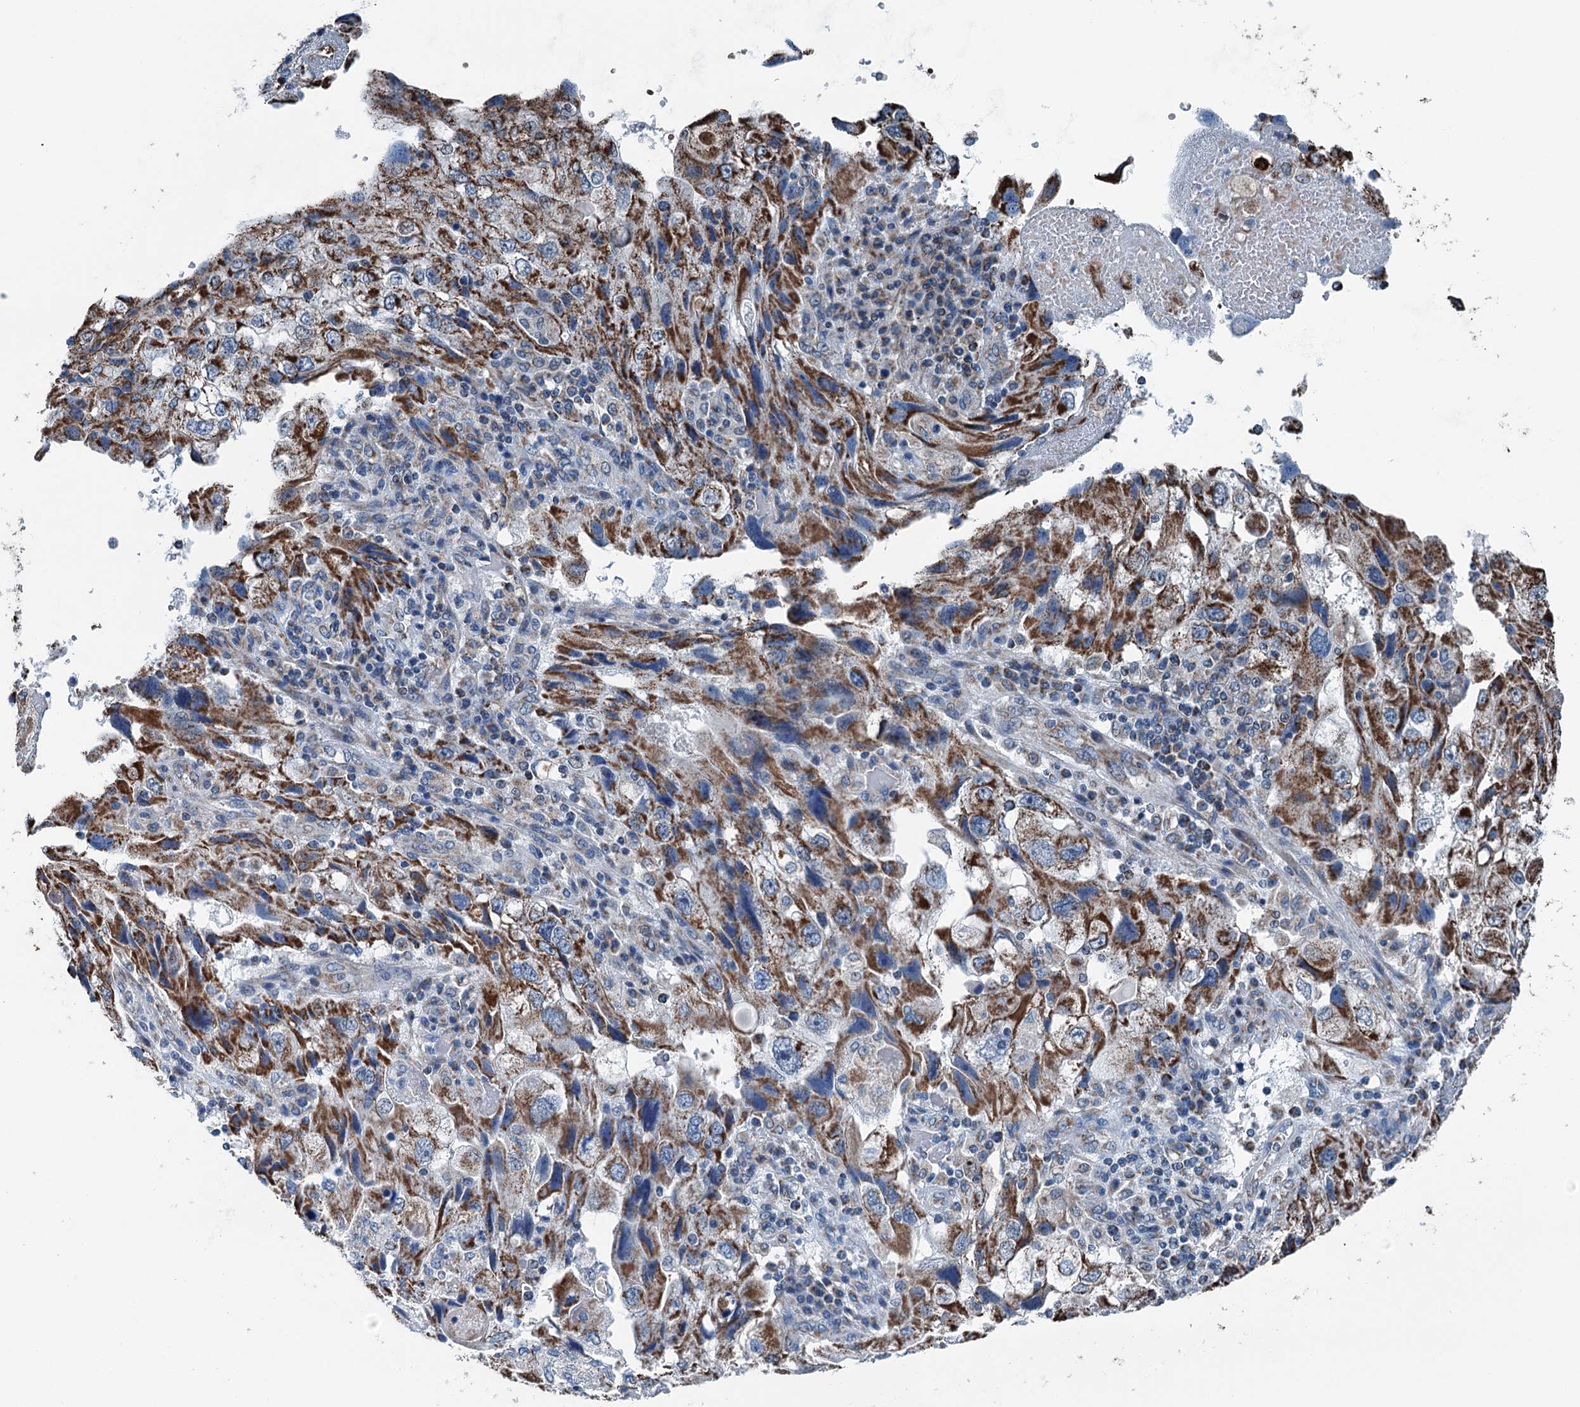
{"staining": {"intensity": "strong", "quantity": "<25%", "location": "cytoplasmic/membranous"}, "tissue": "endometrial cancer", "cell_type": "Tumor cells", "image_type": "cancer", "snomed": [{"axis": "morphology", "description": "Adenocarcinoma, NOS"}, {"axis": "topography", "description": "Endometrium"}], "caption": "An immunohistochemistry image of tumor tissue is shown. Protein staining in brown labels strong cytoplasmic/membranous positivity in adenocarcinoma (endometrial) within tumor cells.", "gene": "TRPT1", "patient": {"sex": "female", "age": 49}}